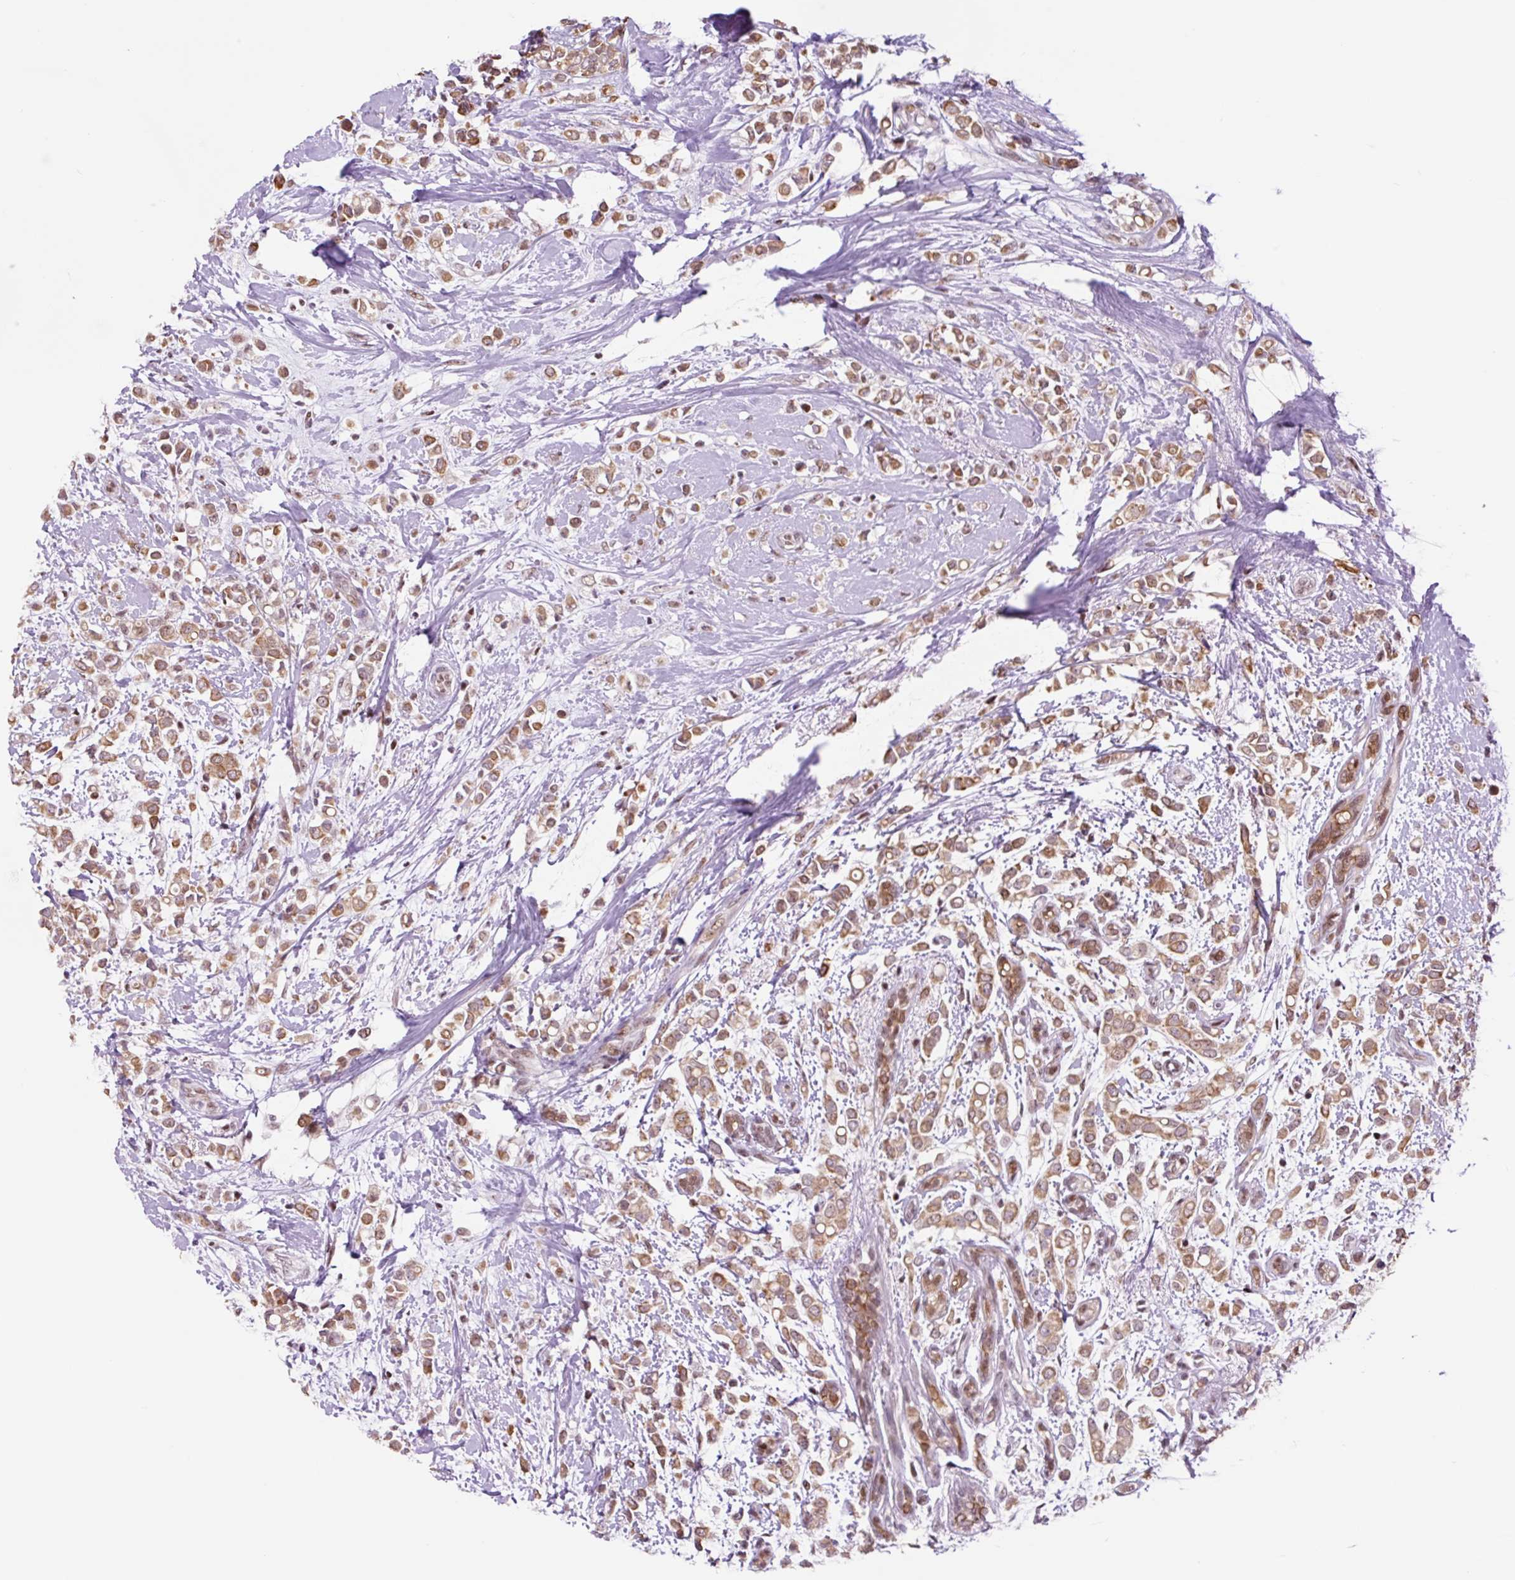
{"staining": {"intensity": "moderate", "quantity": ">75%", "location": "nuclear"}, "tissue": "breast cancer", "cell_type": "Tumor cells", "image_type": "cancer", "snomed": [{"axis": "morphology", "description": "Lobular carcinoma"}, {"axis": "topography", "description": "Breast"}], "caption": "Brown immunohistochemical staining in breast cancer displays moderate nuclear staining in approximately >75% of tumor cells.", "gene": "TAF1A", "patient": {"sex": "female", "age": 68}}